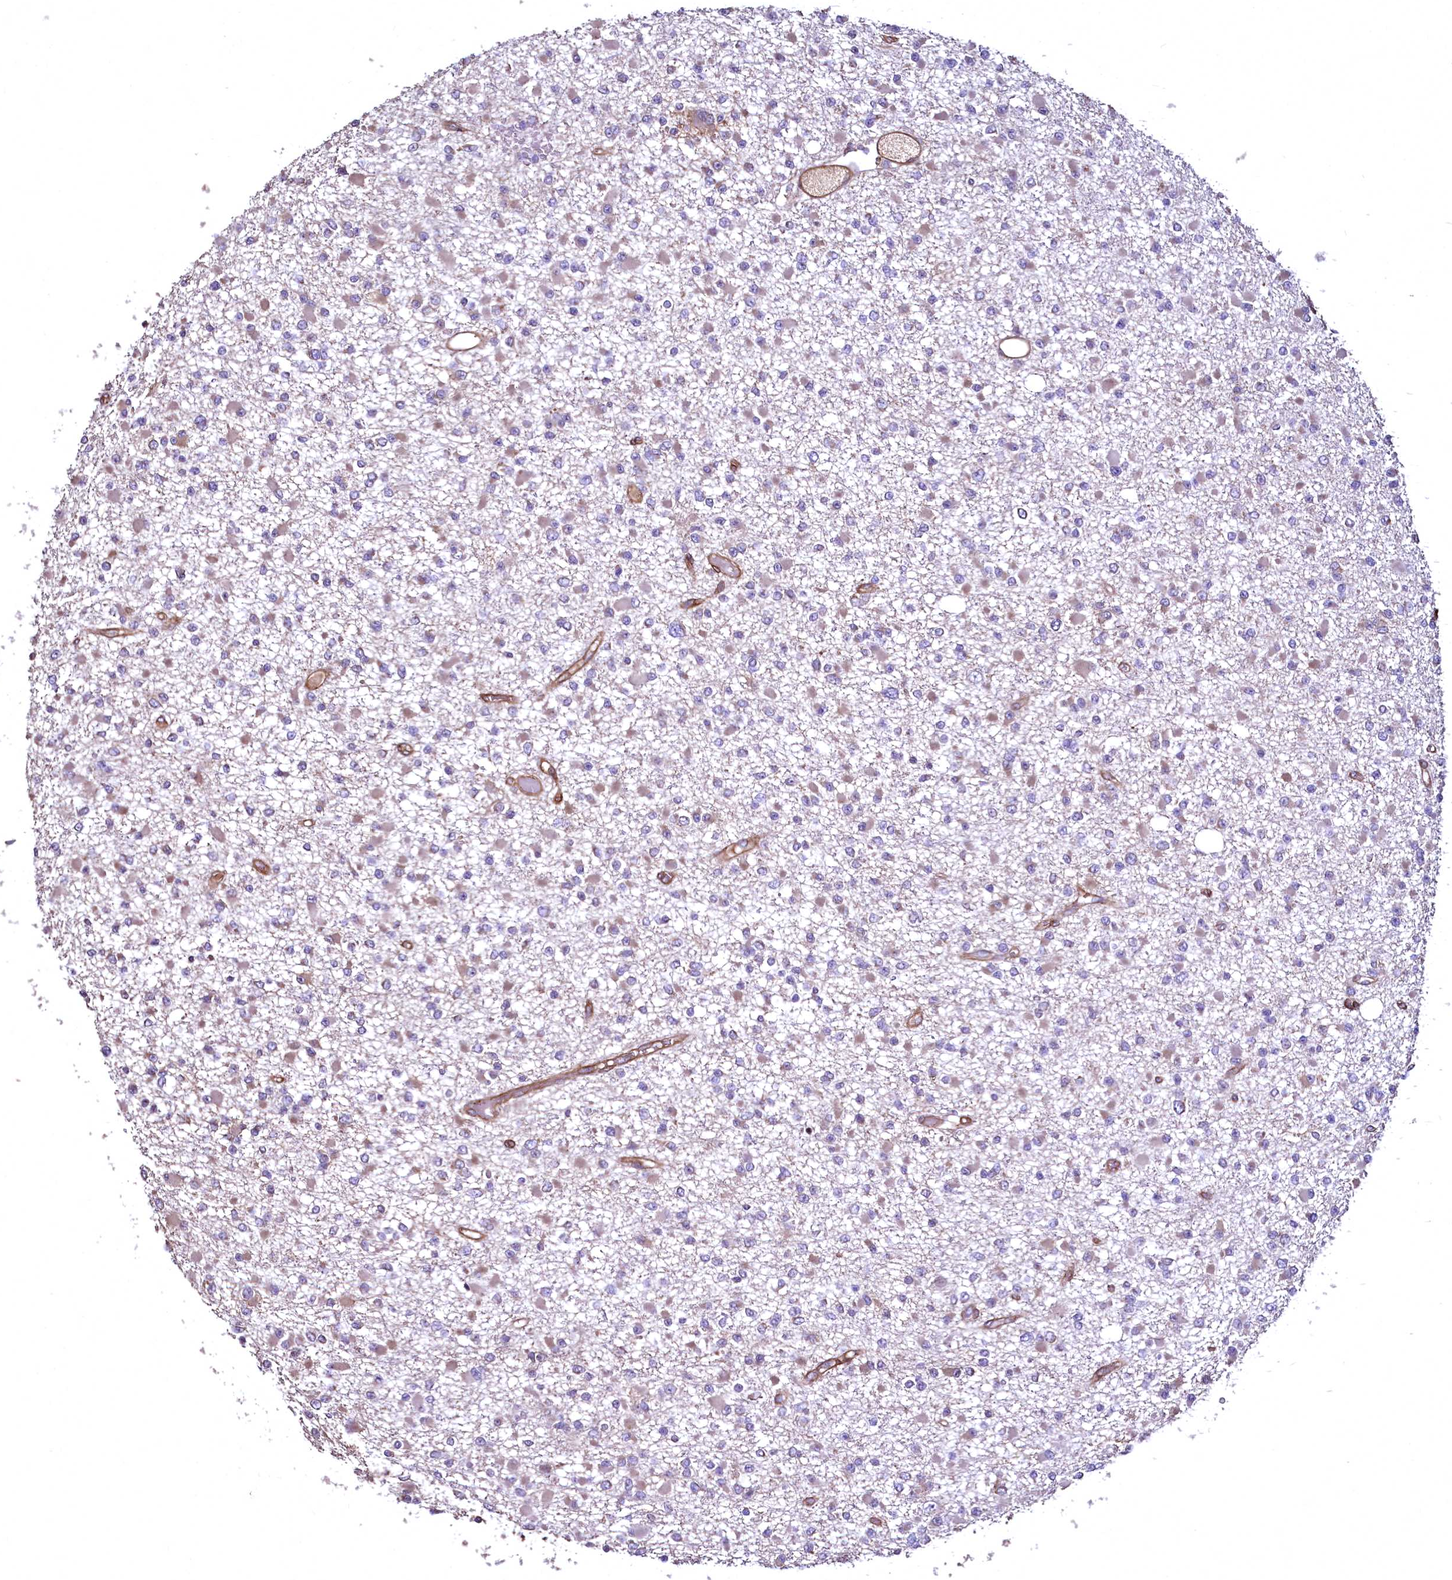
{"staining": {"intensity": "weak", "quantity": "25%-75%", "location": "cytoplasmic/membranous"}, "tissue": "glioma", "cell_type": "Tumor cells", "image_type": "cancer", "snomed": [{"axis": "morphology", "description": "Glioma, malignant, Low grade"}, {"axis": "topography", "description": "Brain"}], "caption": "Immunohistochemical staining of glioma displays weak cytoplasmic/membranous protein positivity in approximately 25%-75% of tumor cells.", "gene": "TBCEL", "patient": {"sex": "female", "age": 22}}